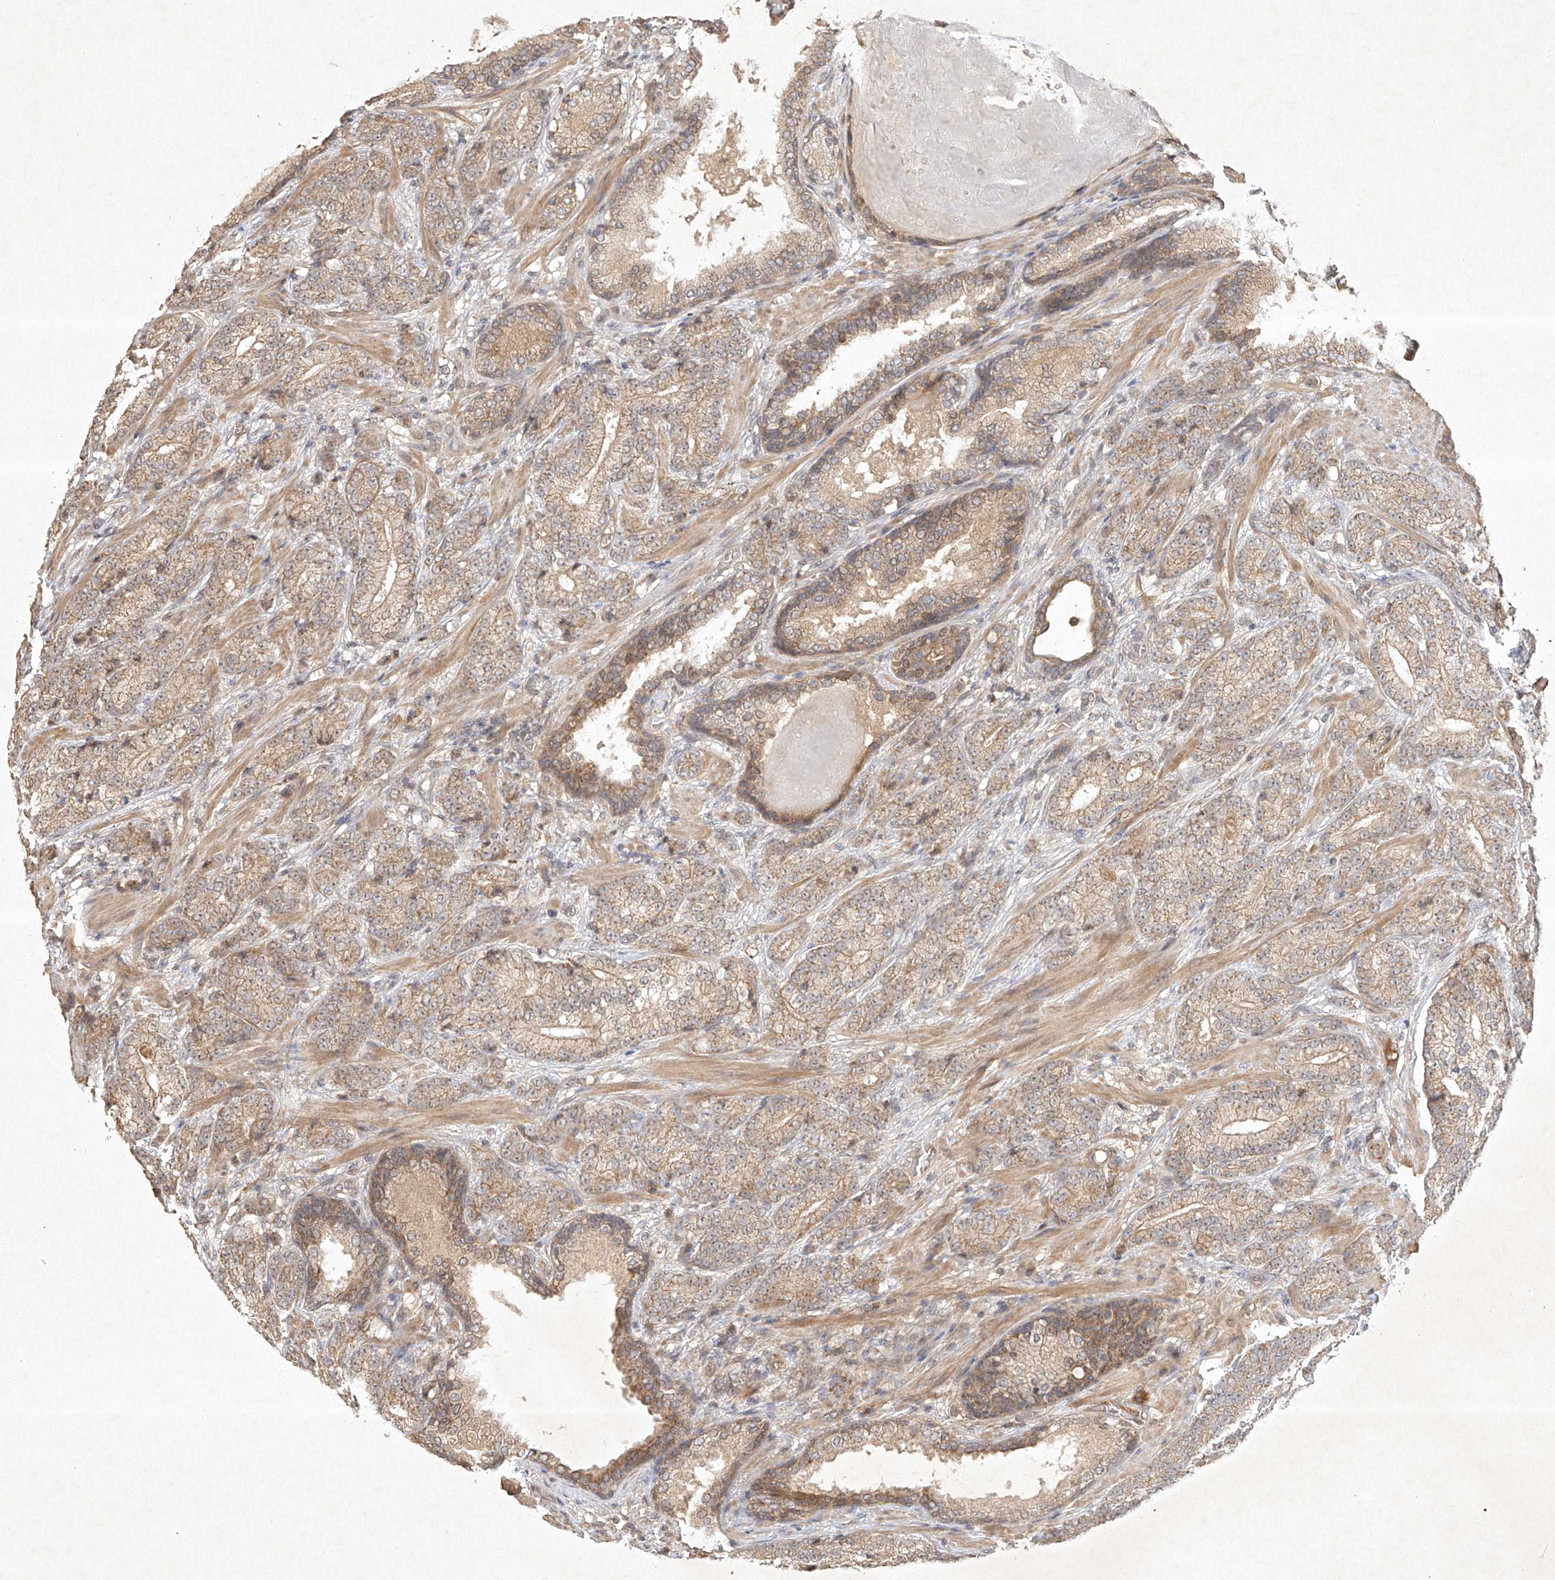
{"staining": {"intensity": "weak", "quantity": ">75%", "location": "cytoplasmic/membranous"}, "tissue": "prostate cancer", "cell_type": "Tumor cells", "image_type": "cancer", "snomed": [{"axis": "morphology", "description": "Adenocarcinoma, High grade"}, {"axis": "topography", "description": "Prostate"}], "caption": "A brown stain highlights weak cytoplasmic/membranous expression of a protein in adenocarcinoma (high-grade) (prostate) tumor cells.", "gene": "BTRC", "patient": {"sex": "male", "age": 61}}